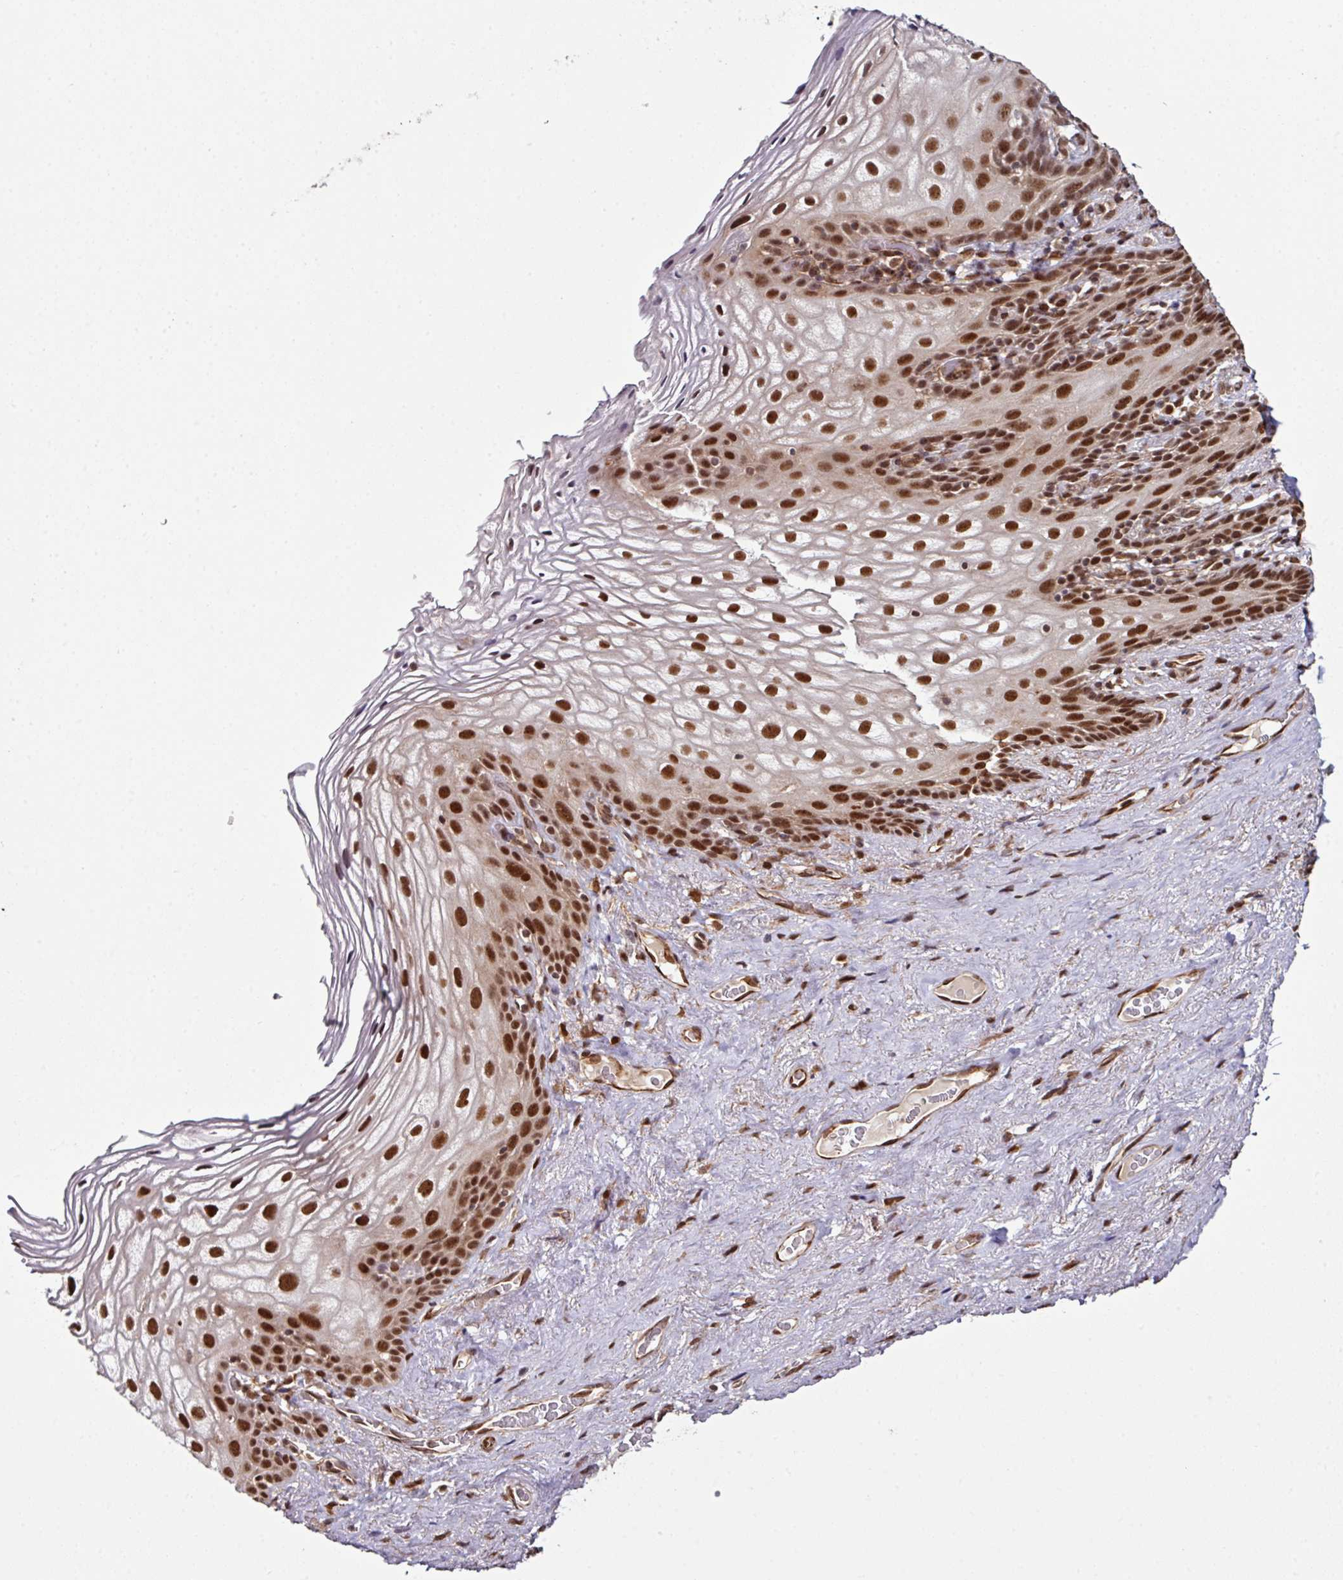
{"staining": {"intensity": "strong", "quantity": ">75%", "location": "nuclear"}, "tissue": "vagina", "cell_type": "Squamous epithelial cells", "image_type": "normal", "snomed": [{"axis": "morphology", "description": "Normal tissue, NOS"}, {"axis": "topography", "description": "Vagina"}, {"axis": "topography", "description": "Peripheral nerve tissue"}], "caption": "Immunohistochemistry of unremarkable vagina shows high levels of strong nuclear staining in approximately >75% of squamous epithelial cells. Using DAB (3,3'-diaminobenzidine) (brown) and hematoxylin (blue) stains, captured at high magnification using brightfield microscopy.", "gene": "MORF4L2", "patient": {"sex": "female", "age": 71}}